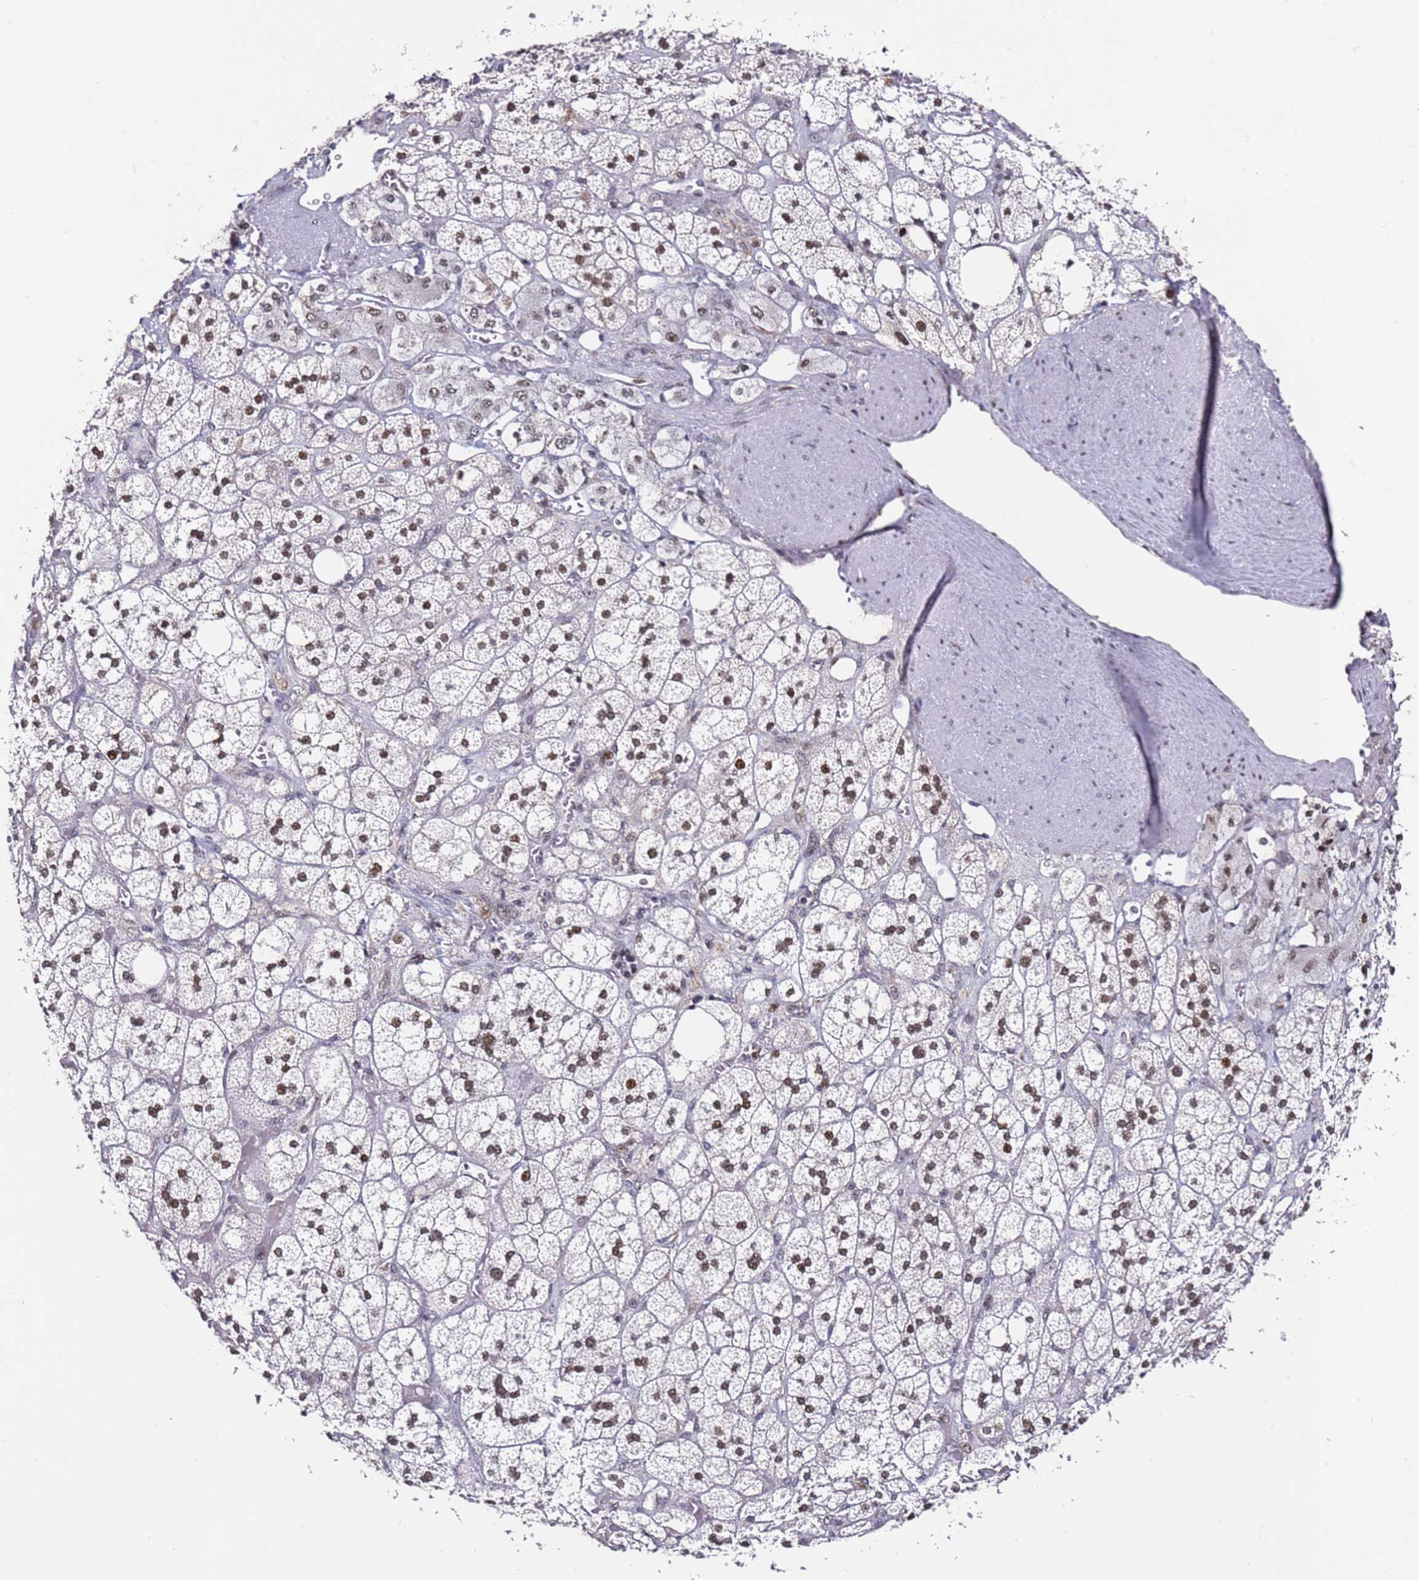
{"staining": {"intensity": "strong", "quantity": ">75%", "location": "nuclear"}, "tissue": "adrenal gland", "cell_type": "Glandular cells", "image_type": "normal", "snomed": [{"axis": "morphology", "description": "Normal tissue, NOS"}, {"axis": "topography", "description": "Adrenal gland"}], "caption": "The image demonstrates staining of normal adrenal gland, revealing strong nuclear protein expression (brown color) within glandular cells. Using DAB (3,3'-diaminobenzidine) (brown) and hematoxylin (blue) stains, captured at high magnification using brightfield microscopy.", "gene": "FCF1", "patient": {"sex": "male", "age": 61}}